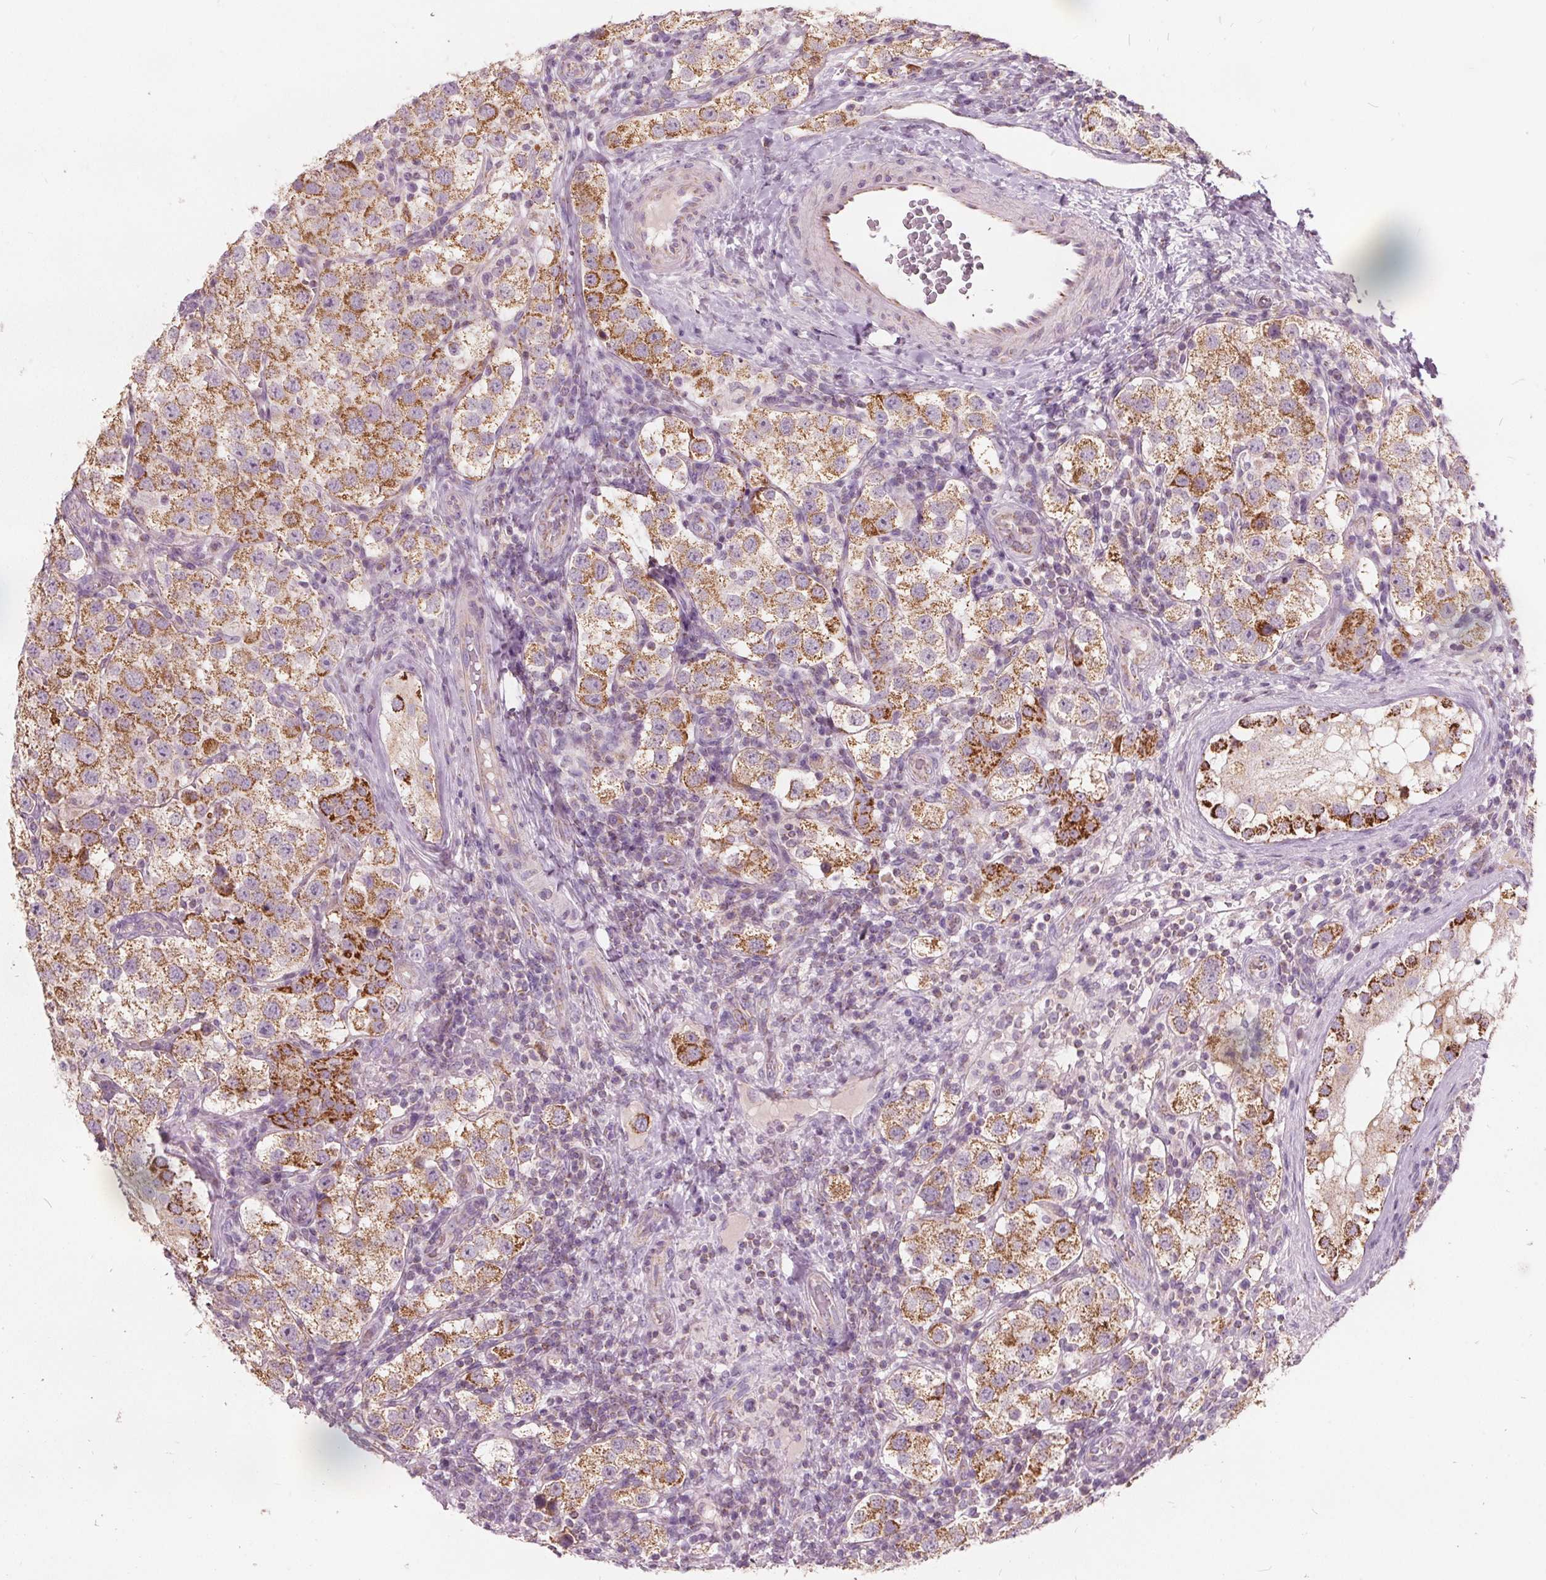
{"staining": {"intensity": "moderate", "quantity": ">75%", "location": "cytoplasmic/membranous"}, "tissue": "testis cancer", "cell_type": "Tumor cells", "image_type": "cancer", "snomed": [{"axis": "morphology", "description": "Seminoma, NOS"}, {"axis": "topography", "description": "Testis"}], "caption": "High-magnification brightfield microscopy of seminoma (testis) stained with DAB (brown) and counterstained with hematoxylin (blue). tumor cells exhibit moderate cytoplasmic/membranous expression is present in approximately>75% of cells.", "gene": "ECI2", "patient": {"sex": "male", "age": 37}}